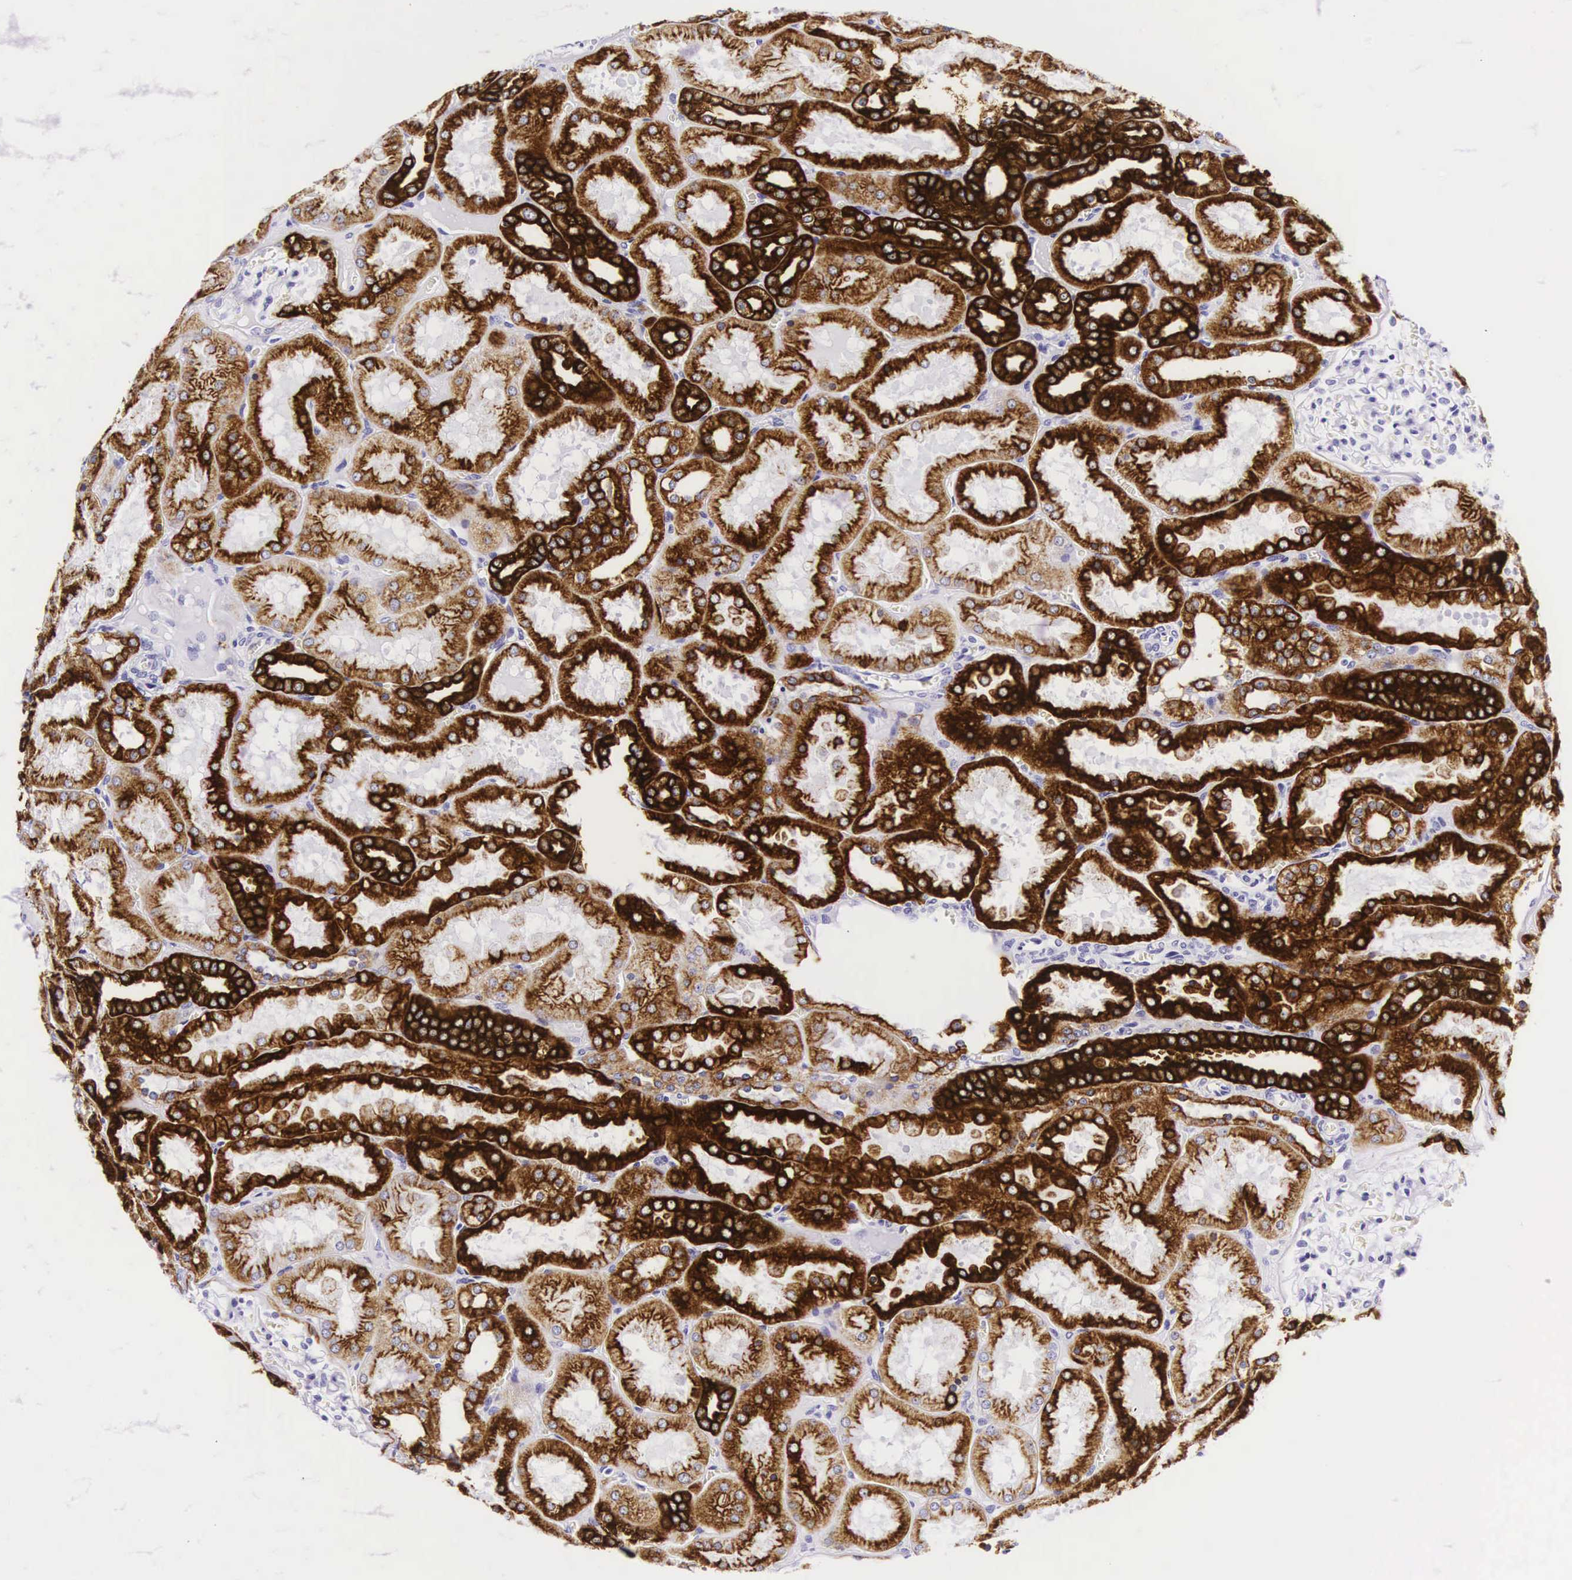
{"staining": {"intensity": "negative", "quantity": "none", "location": "none"}, "tissue": "kidney", "cell_type": "Cells in glomeruli", "image_type": "normal", "snomed": [{"axis": "morphology", "description": "Normal tissue, NOS"}, {"axis": "topography", "description": "Kidney"}], "caption": "High magnification brightfield microscopy of benign kidney stained with DAB (3,3'-diaminobenzidine) (brown) and counterstained with hematoxylin (blue): cells in glomeruli show no significant expression. (DAB (3,3'-diaminobenzidine) IHC visualized using brightfield microscopy, high magnification).", "gene": "KRT18", "patient": {"sex": "female", "age": 52}}